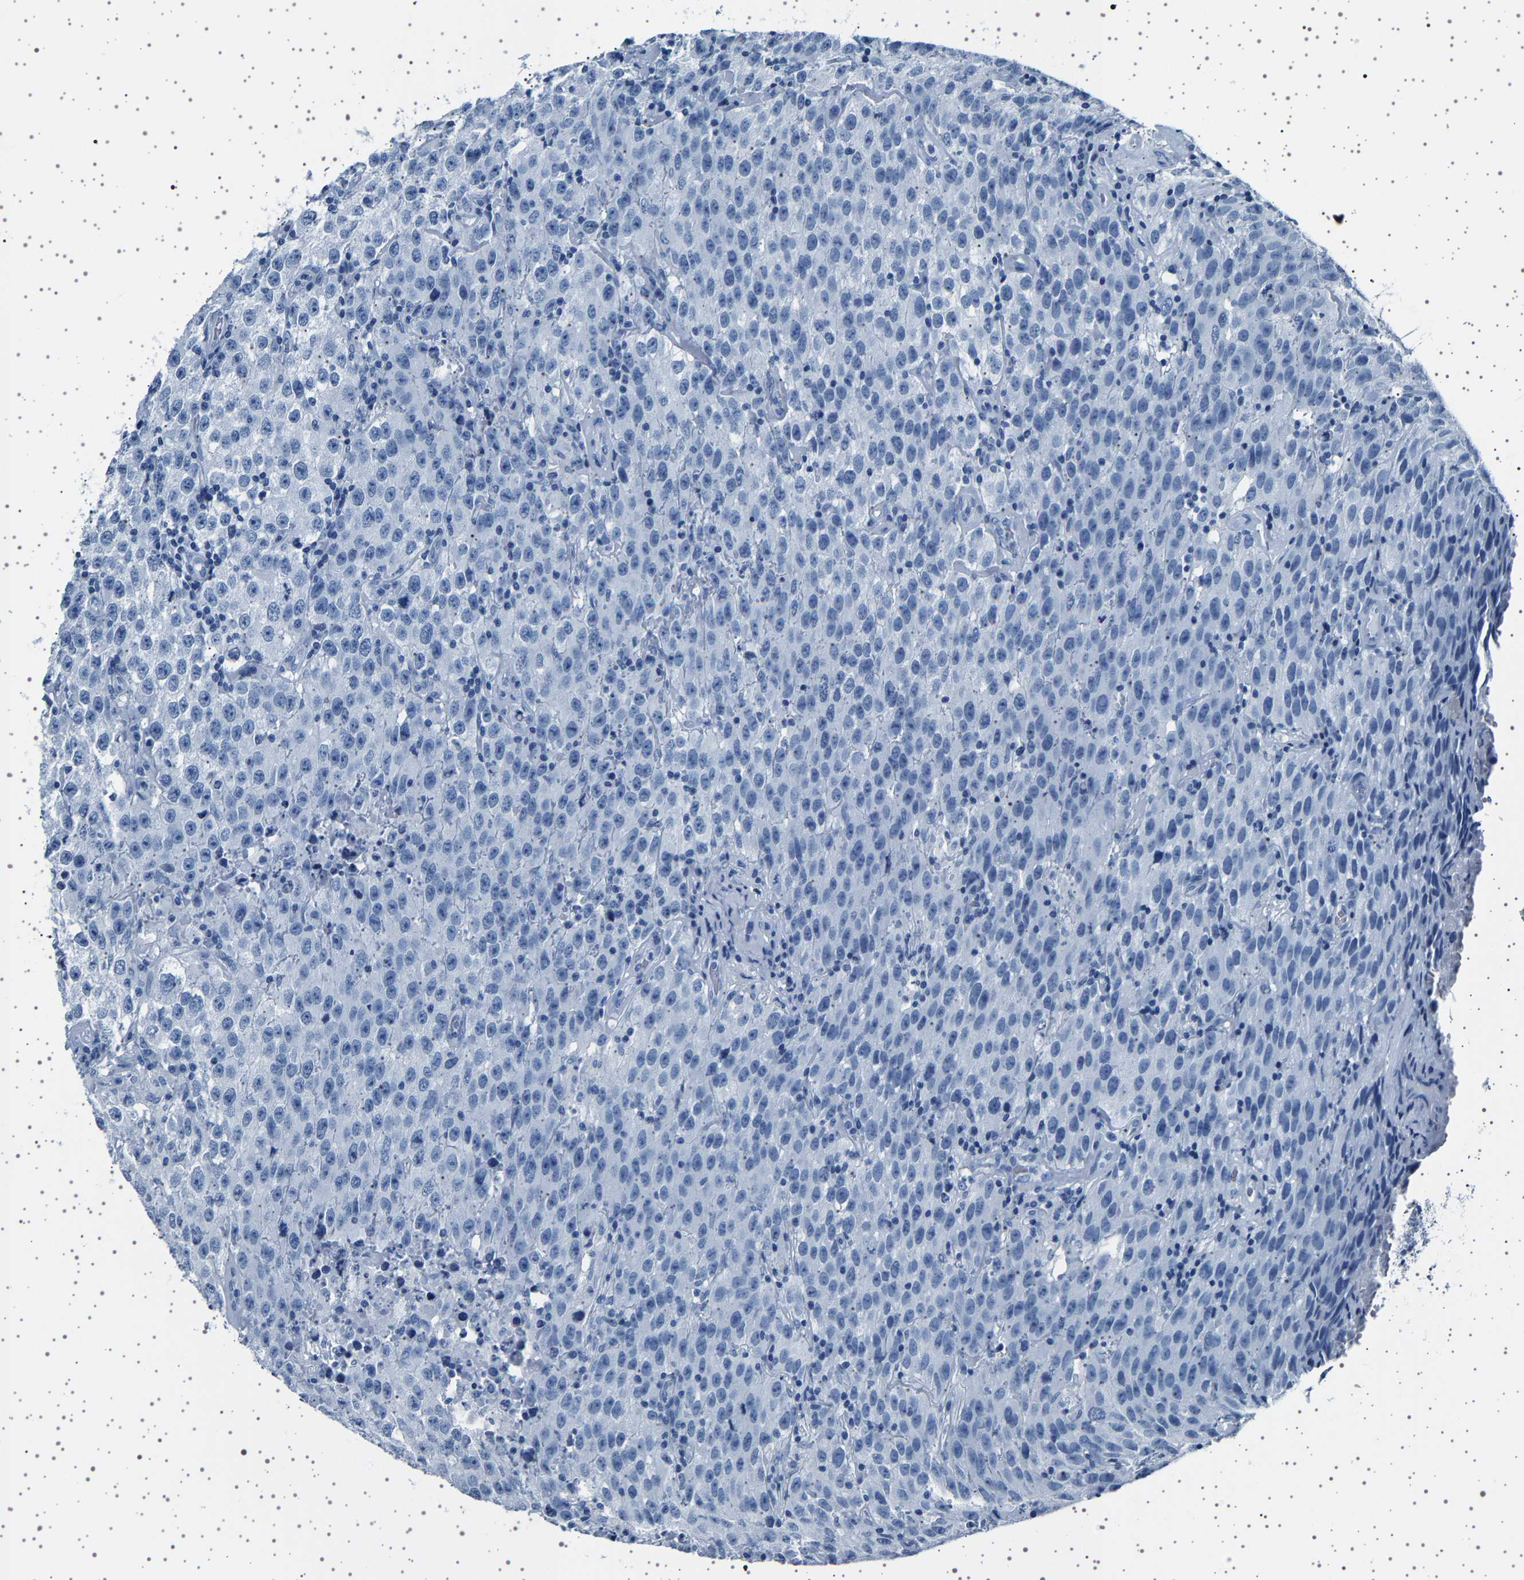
{"staining": {"intensity": "negative", "quantity": "none", "location": "none"}, "tissue": "testis cancer", "cell_type": "Tumor cells", "image_type": "cancer", "snomed": [{"axis": "morphology", "description": "Seminoma, NOS"}, {"axis": "topography", "description": "Testis"}], "caption": "An immunohistochemistry (IHC) photomicrograph of testis cancer is shown. There is no staining in tumor cells of testis cancer. Nuclei are stained in blue.", "gene": "TFF3", "patient": {"sex": "male", "age": 52}}